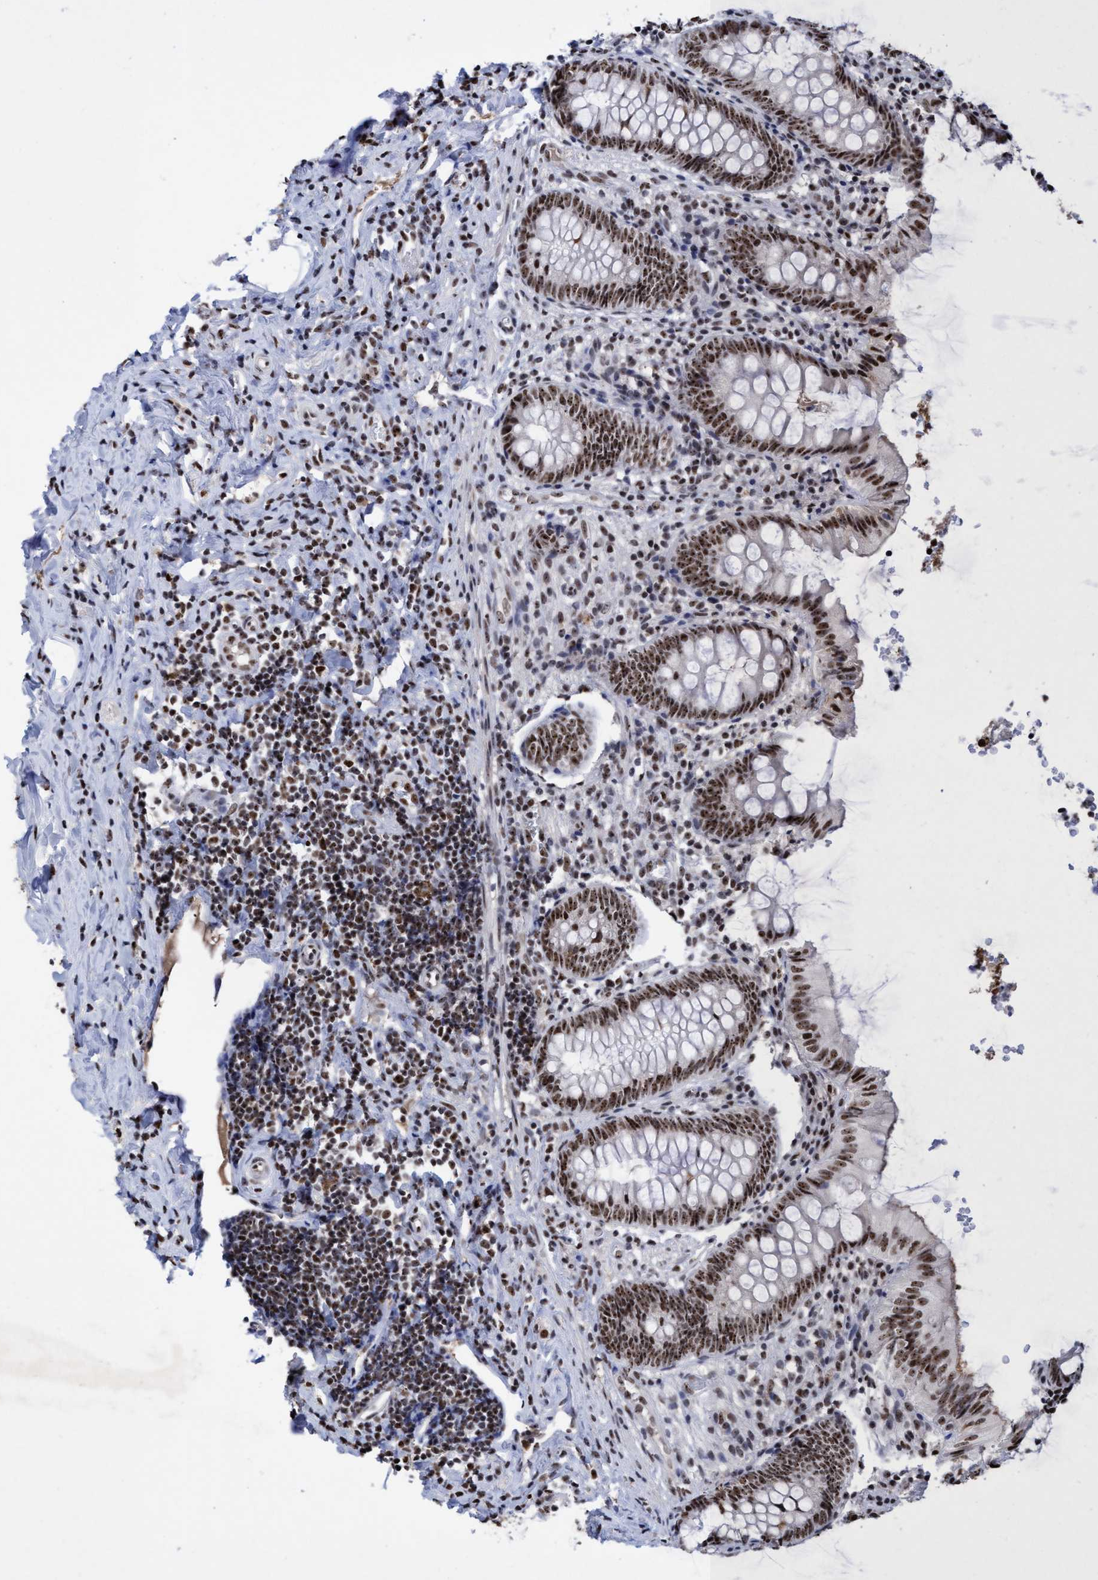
{"staining": {"intensity": "moderate", "quantity": ">75%", "location": "nuclear"}, "tissue": "appendix", "cell_type": "Glandular cells", "image_type": "normal", "snomed": [{"axis": "morphology", "description": "Normal tissue, NOS"}, {"axis": "topography", "description": "Appendix"}], "caption": "Immunohistochemical staining of unremarkable appendix exhibits medium levels of moderate nuclear expression in approximately >75% of glandular cells.", "gene": "EFCAB10", "patient": {"sex": "male", "age": 8}}